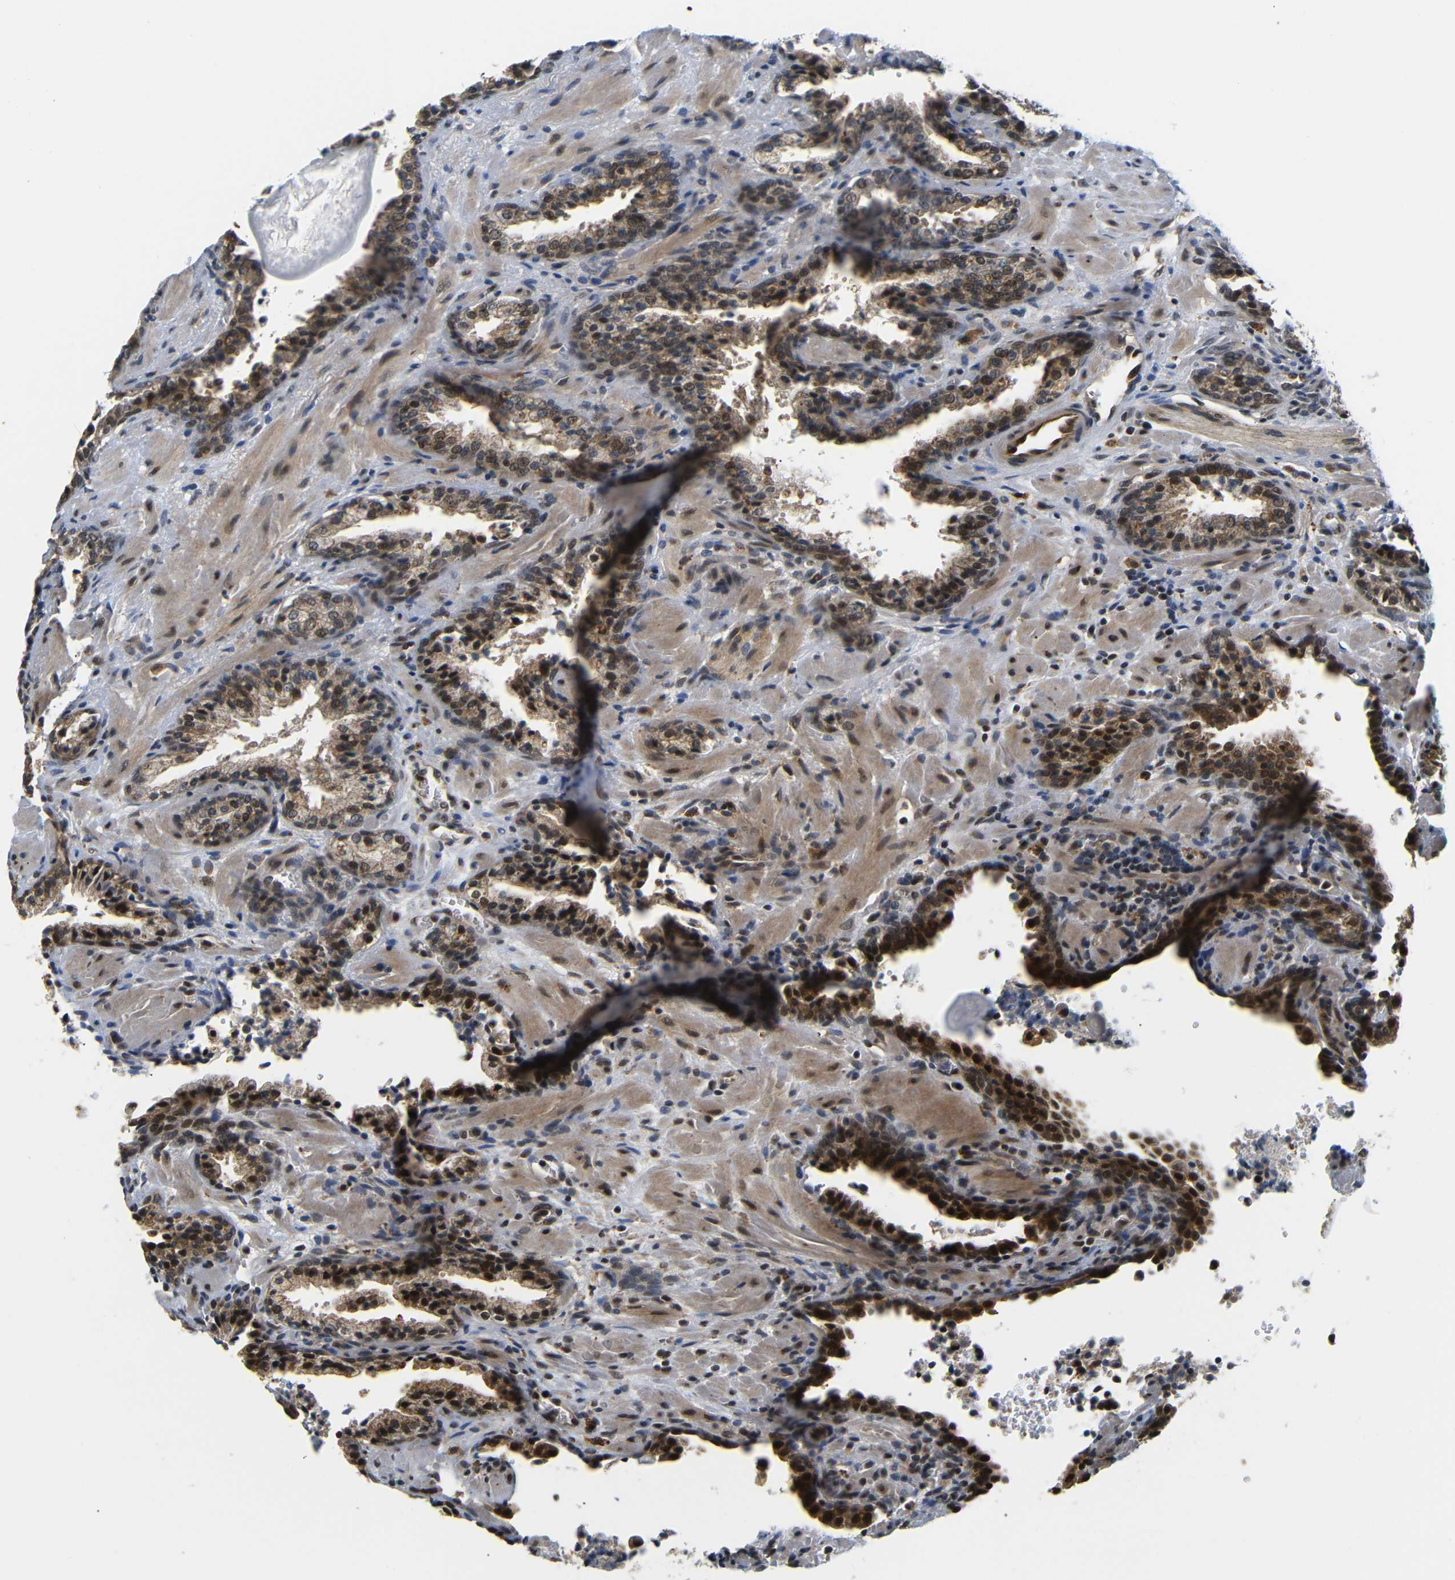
{"staining": {"intensity": "moderate", "quantity": ">75%", "location": "cytoplasmic/membranous,nuclear"}, "tissue": "prostate cancer", "cell_type": "Tumor cells", "image_type": "cancer", "snomed": [{"axis": "morphology", "description": "Adenocarcinoma, High grade"}, {"axis": "topography", "description": "Prostate"}], "caption": "Prostate adenocarcinoma (high-grade) stained with immunohistochemistry displays moderate cytoplasmic/membranous and nuclear expression in approximately >75% of tumor cells. (DAB = brown stain, brightfield microscopy at high magnification).", "gene": "GJA5", "patient": {"sex": "male", "age": 58}}